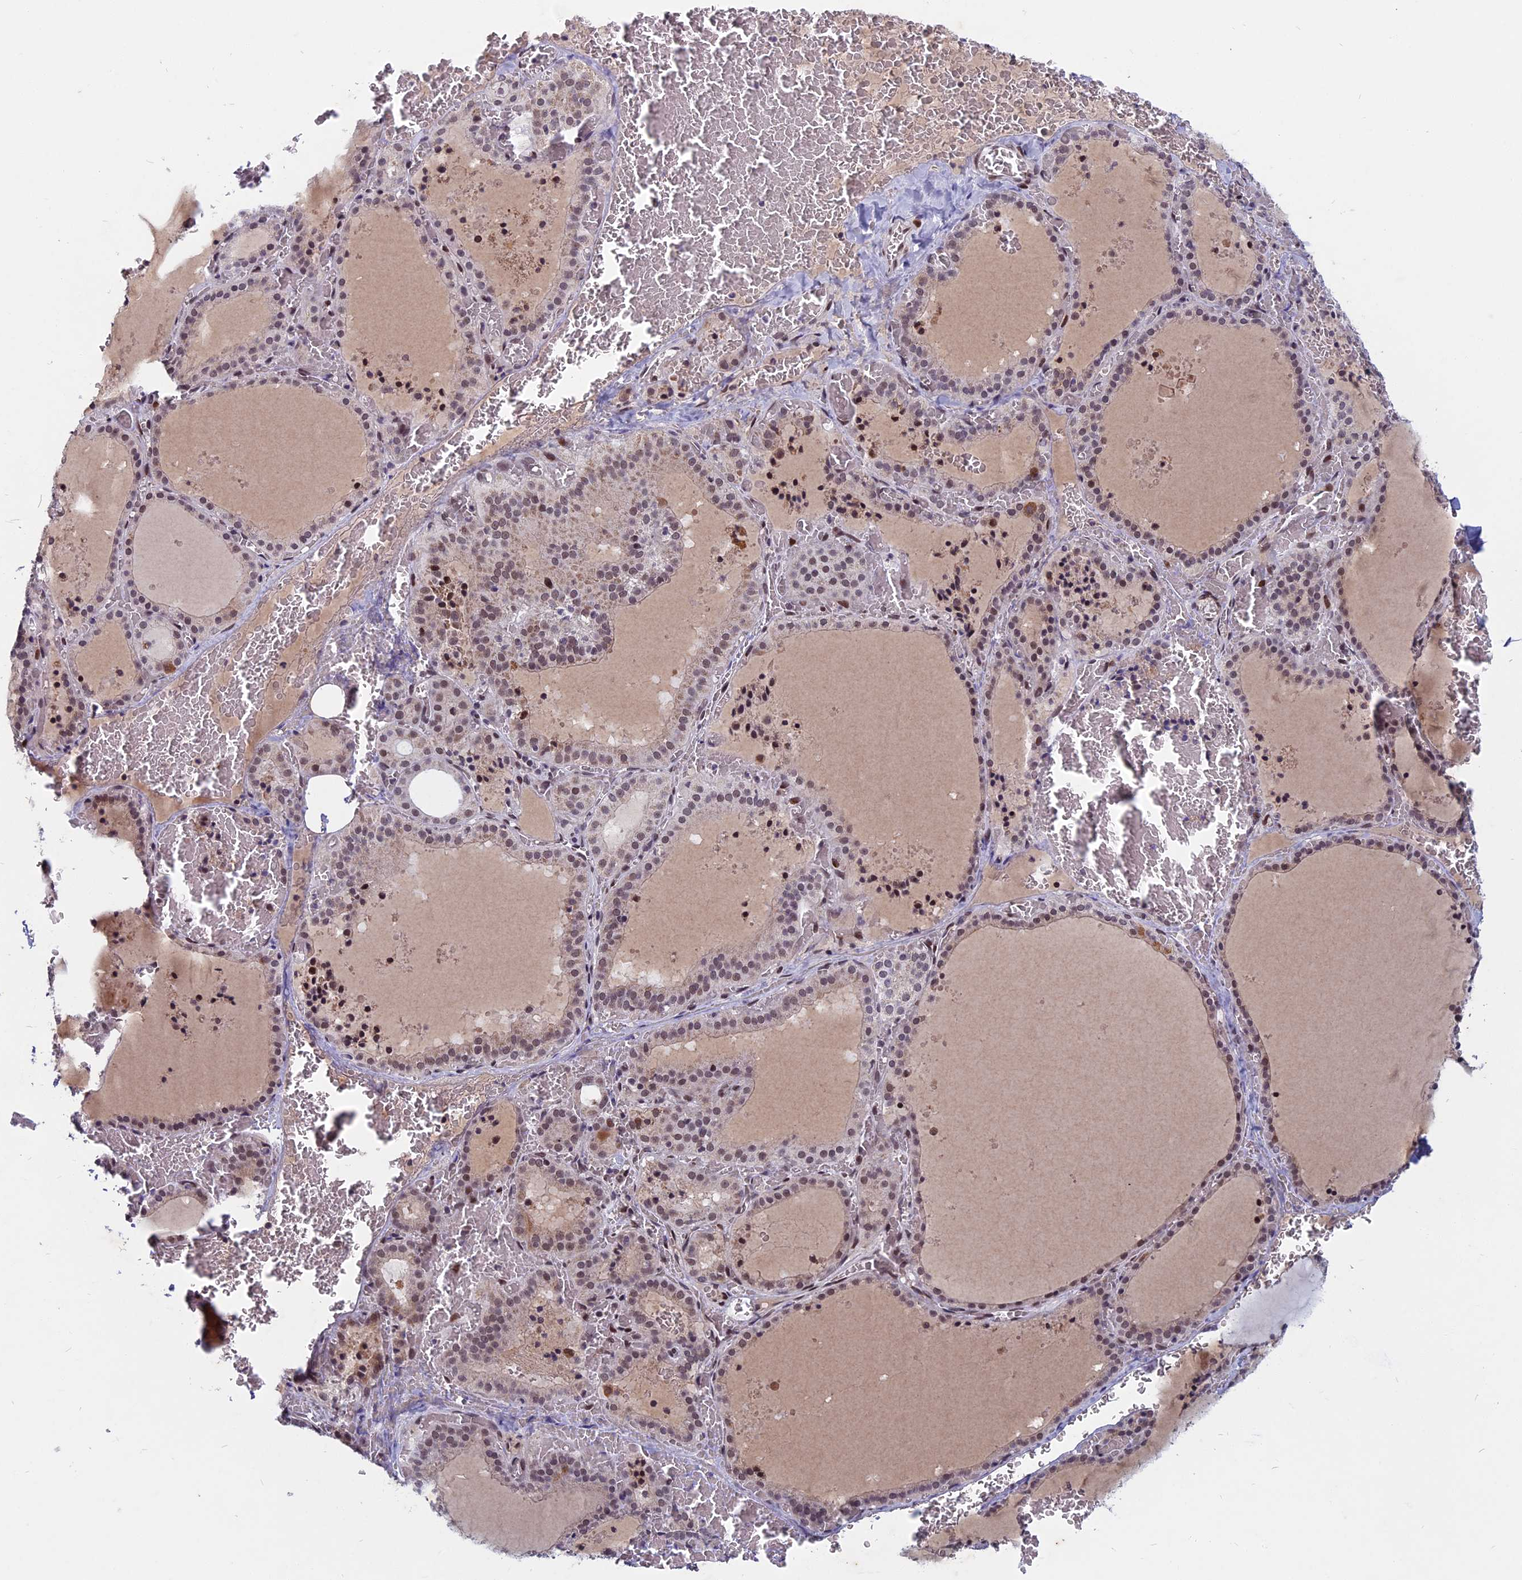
{"staining": {"intensity": "moderate", "quantity": "25%-75%", "location": "nuclear"}, "tissue": "thyroid gland", "cell_type": "Glandular cells", "image_type": "normal", "snomed": [{"axis": "morphology", "description": "Normal tissue, NOS"}, {"axis": "topography", "description": "Thyroid gland"}], "caption": "Immunohistochemistry of unremarkable human thyroid gland reveals medium levels of moderate nuclear expression in about 25%-75% of glandular cells. (DAB IHC with brightfield microscopy, high magnification).", "gene": "CDC7", "patient": {"sex": "female", "age": 39}}